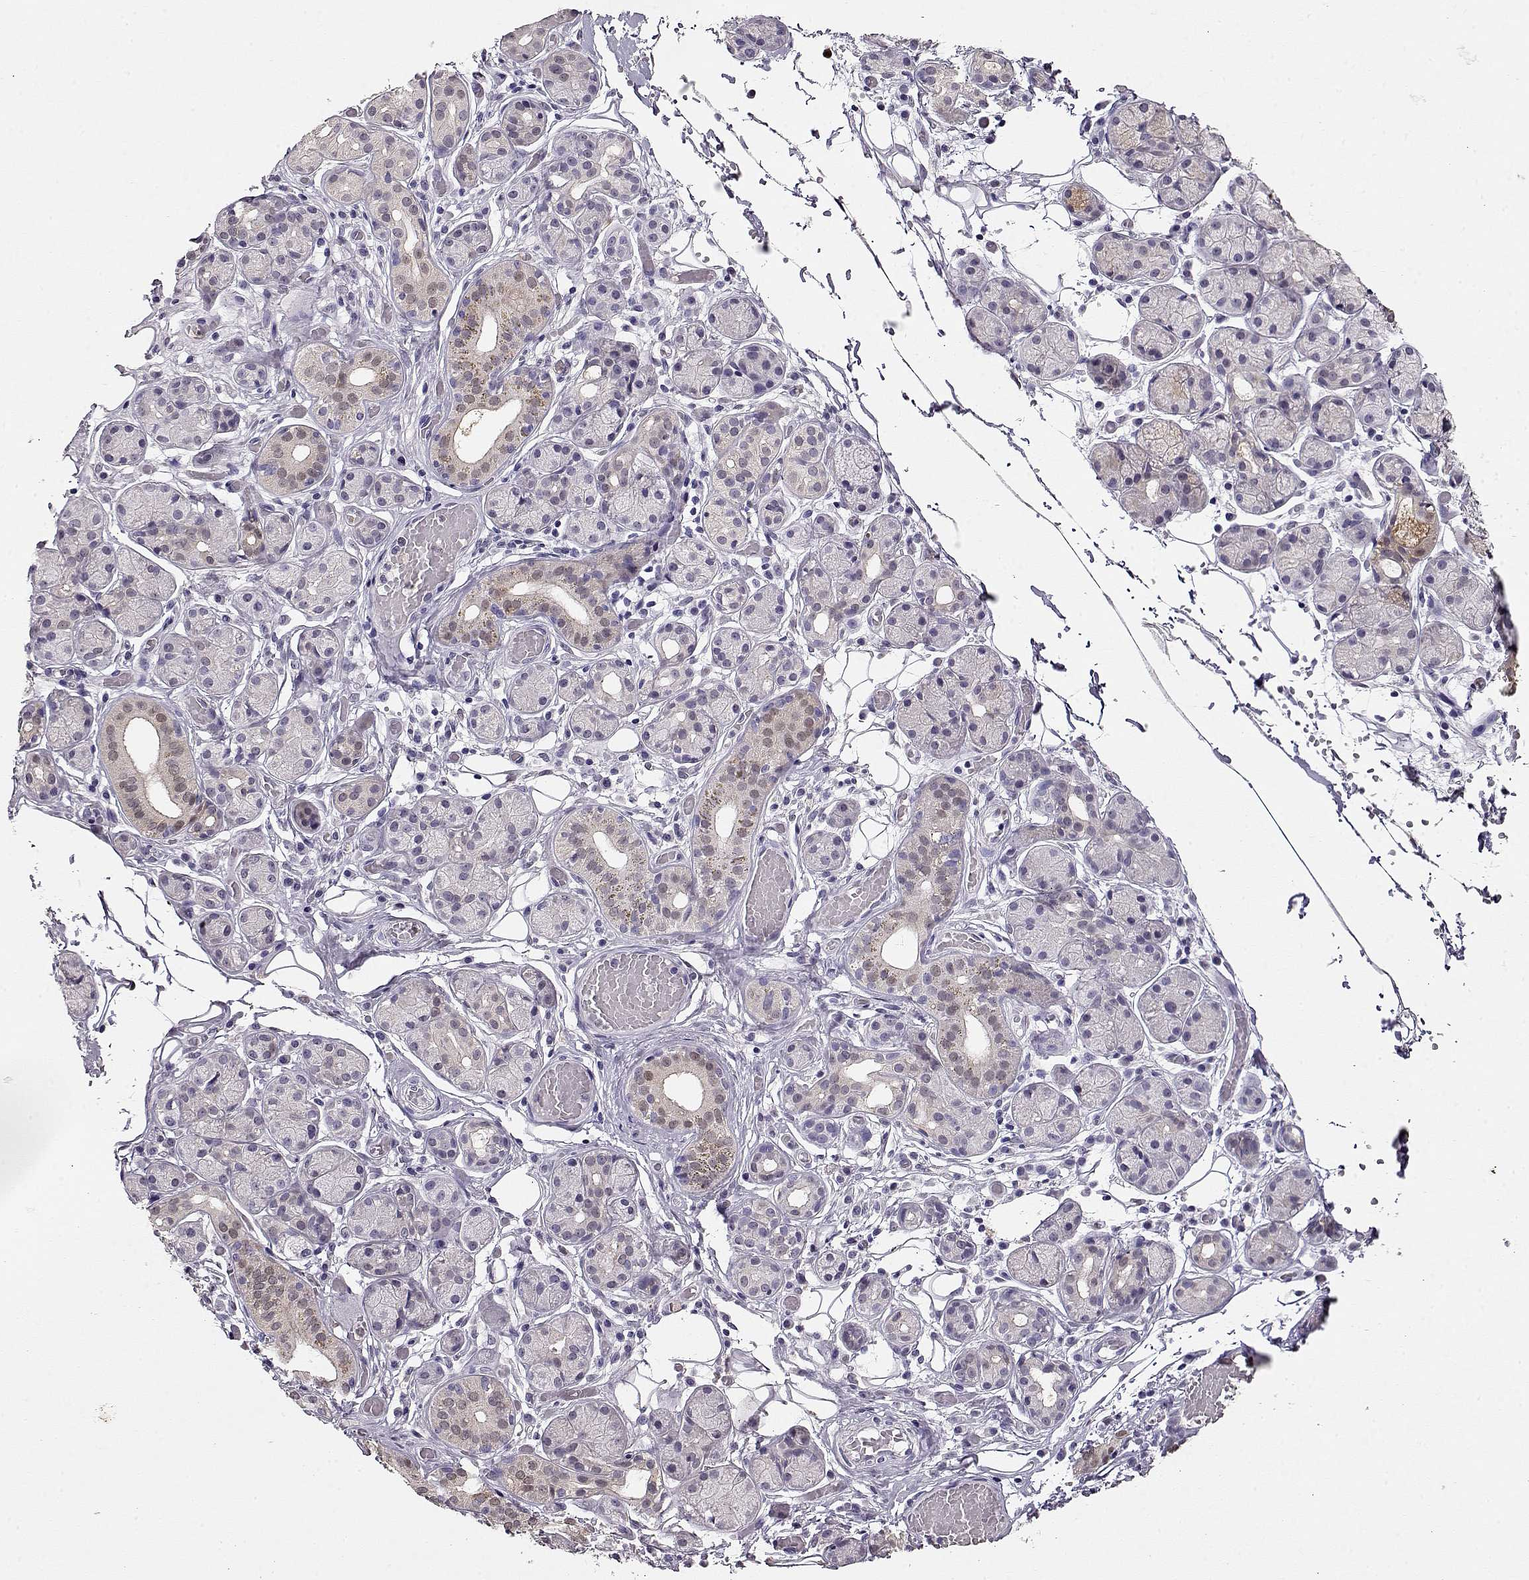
{"staining": {"intensity": "weak", "quantity": "<25%", "location": "cytoplasmic/membranous,nuclear"}, "tissue": "salivary gland", "cell_type": "Glandular cells", "image_type": "normal", "snomed": [{"axis": "morphology", "description": "Normal tissue, NOS"}, {"axis": "topography", "description": "Salivary gland"}, {"axis": "topography", "description": "Peripheral nerve tissue"}], "caption": "The histopathology image displays no significant staining in glandular cells of salivary gland. The staining is performed using DAB (3,3'-diaminobenzidine) brown chromogen with nuclei counter-stained in using hematoxylin.", "gene": "CCR8", "patient": {"sex": "male", "age": 71}}